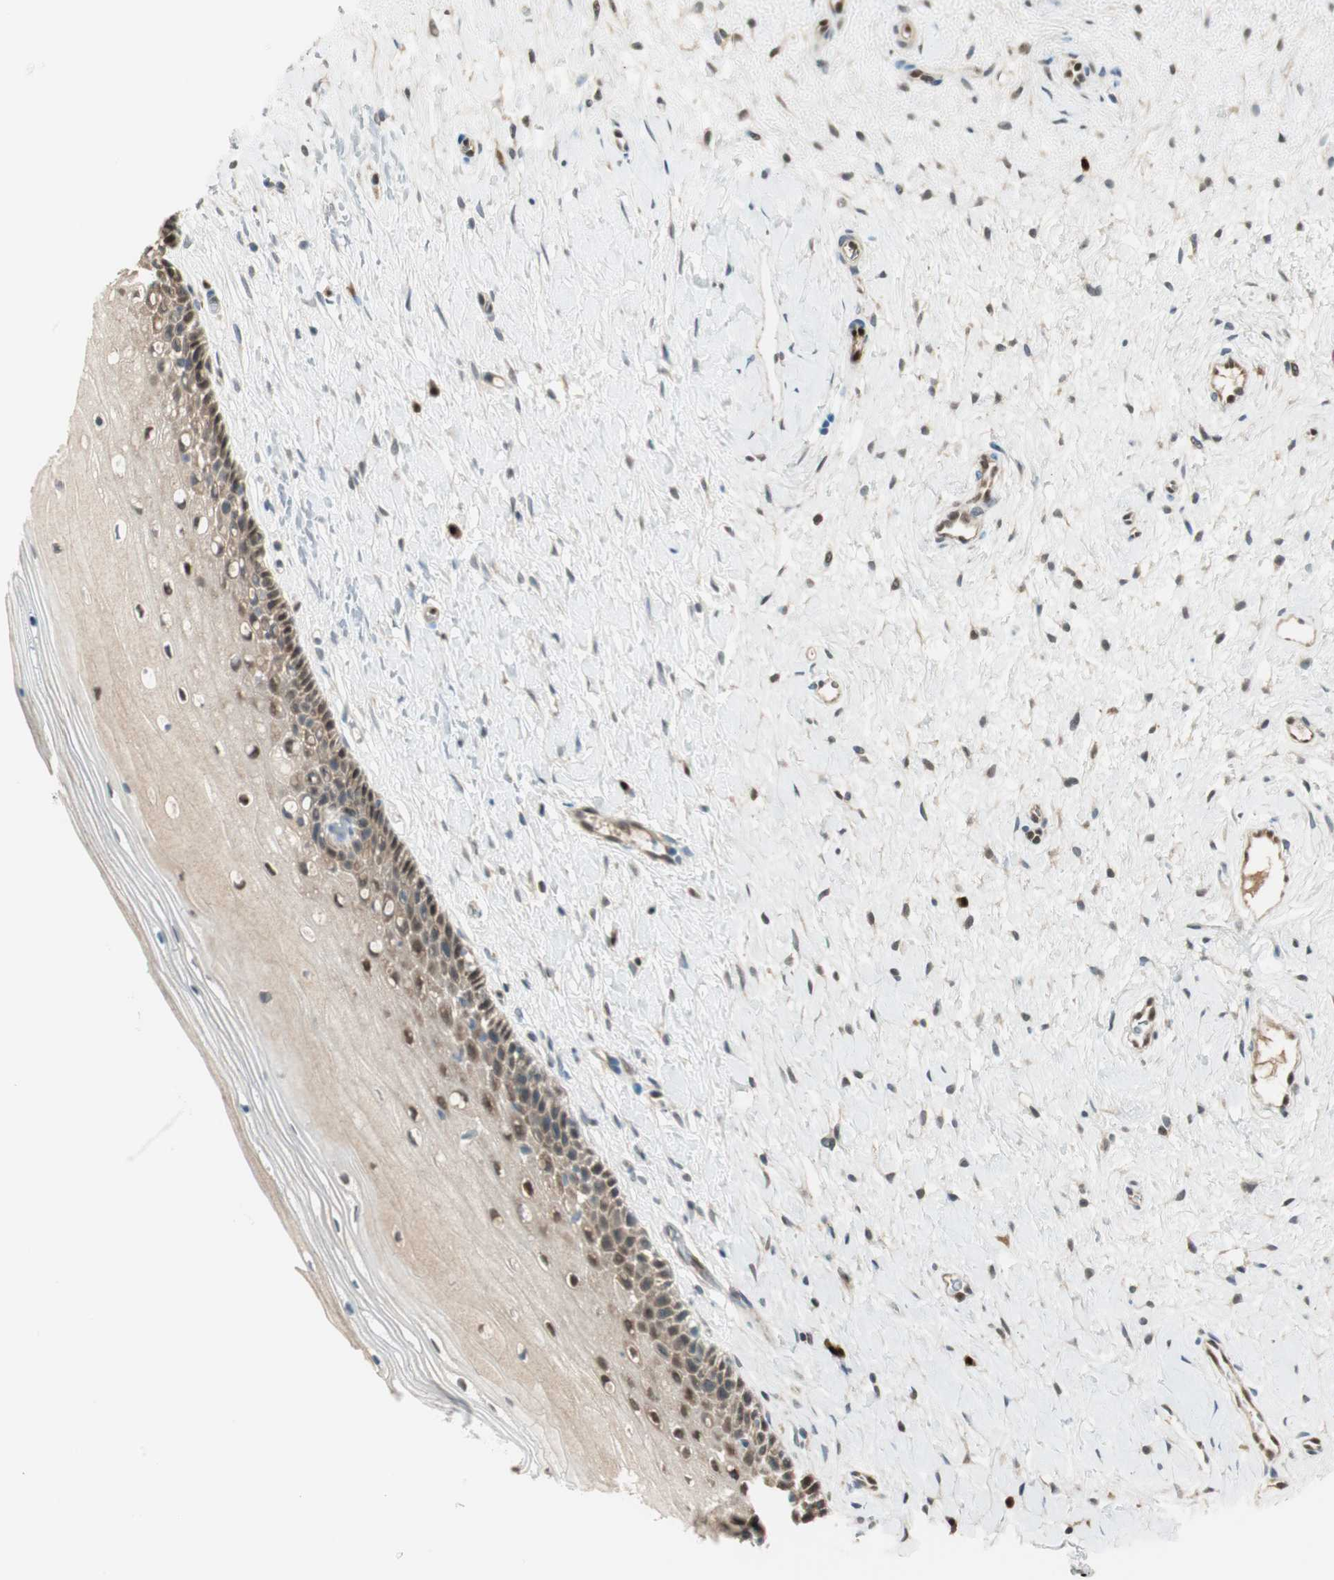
{"staining": {"intensity": "strong", "quantity": ">75%", "location": "nuclear"}, "tissue": "cervix", "cell_type": "Glandular cells", "image_type": "normal", "snomed": [{"axis": "morphology", "description": "Normal tissue, NOS"}, {"axis": "topography", "description": "Cervix"}], "caption": "The photomicrograph demonstrates immunohistochemical staining of normal cervix. There is strong nuclear expression is present in about >75% of glandular cells.", "gene": "LTA4H", "patient": {"sex": "female", "age": 39}}